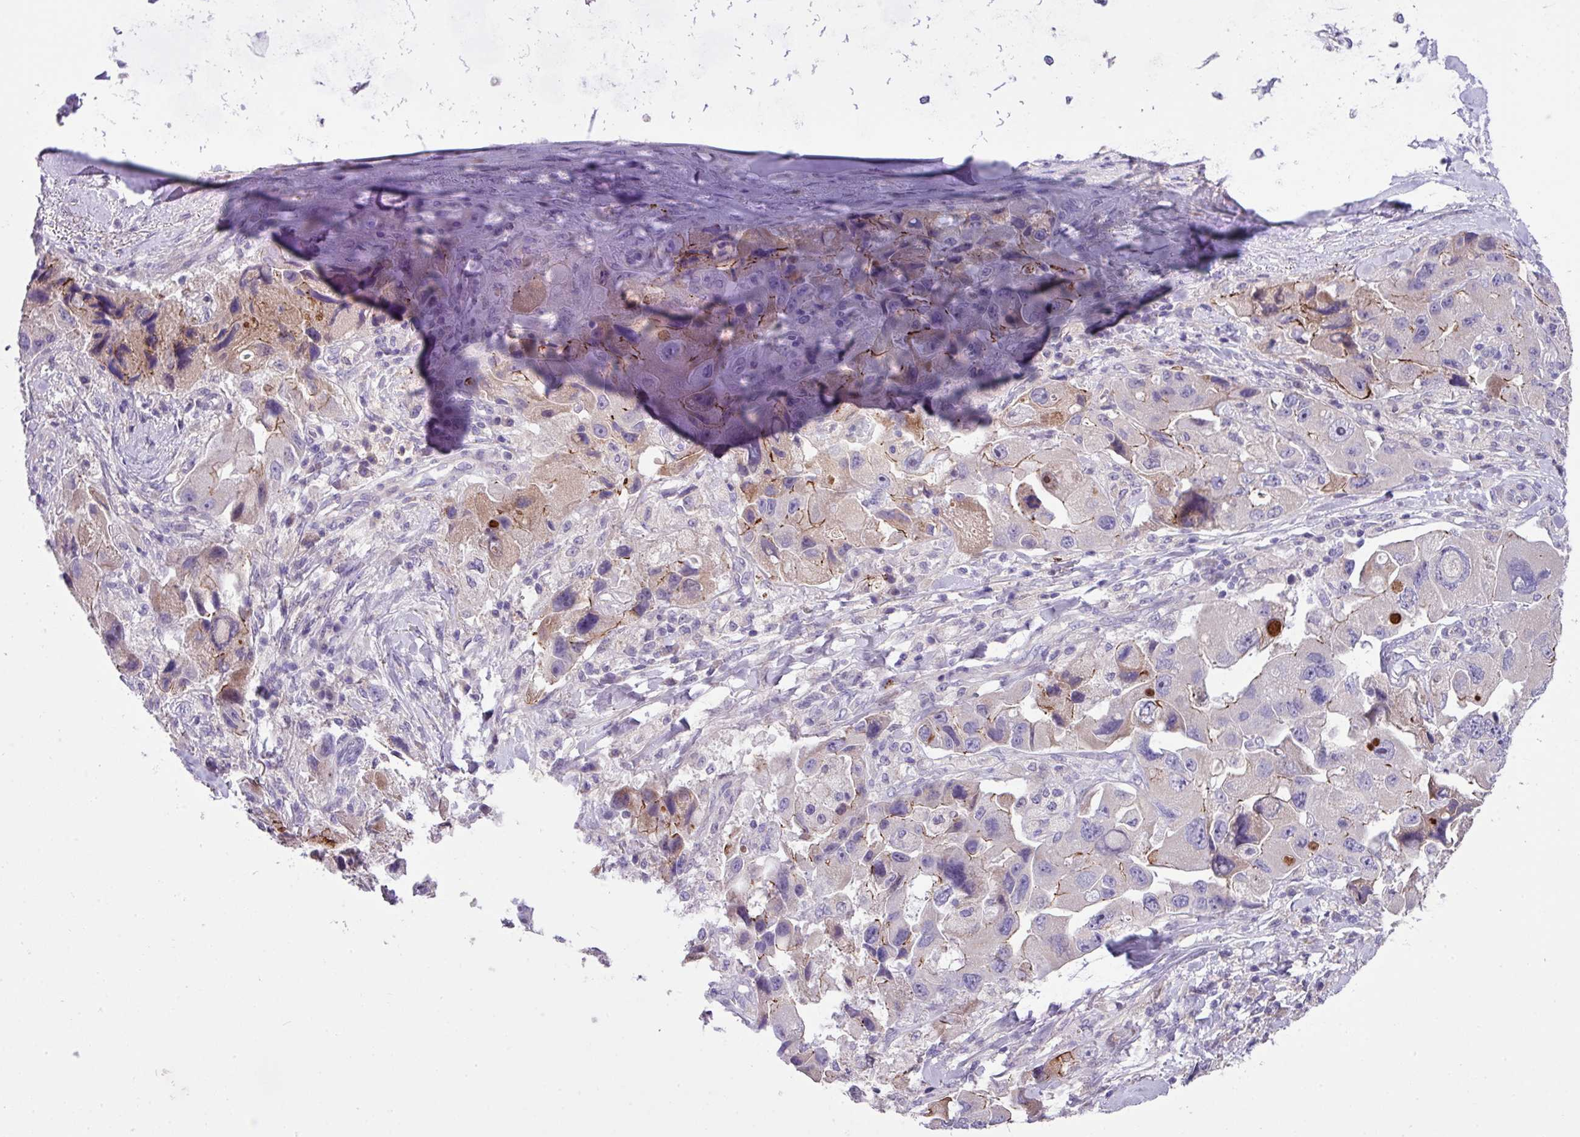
{"staining": {"intensity": "negative", "quantity": "none", "location": "none"}, "tissue": "lung cancer", "cell_type": "Tumor cells", "image_type": "cancer", "snomed": [{"axis": "morphology", "description": "Adenocarcinoma, NOS"}, {"axis": "topography", "description": "Lung"}], "caption": "The photomicrograph displays no significant staining in tumor cells of adenocarcinoma (lung). The staining was performed using DAB (3,3'-diaminobenzidine) to visualize the protein expression in brown, while the nuclei were stained in blue with hematoxylin (Magnification: 20x).", "gene": "IQCJ", "patient": {"sex": "female", "age": 54}}